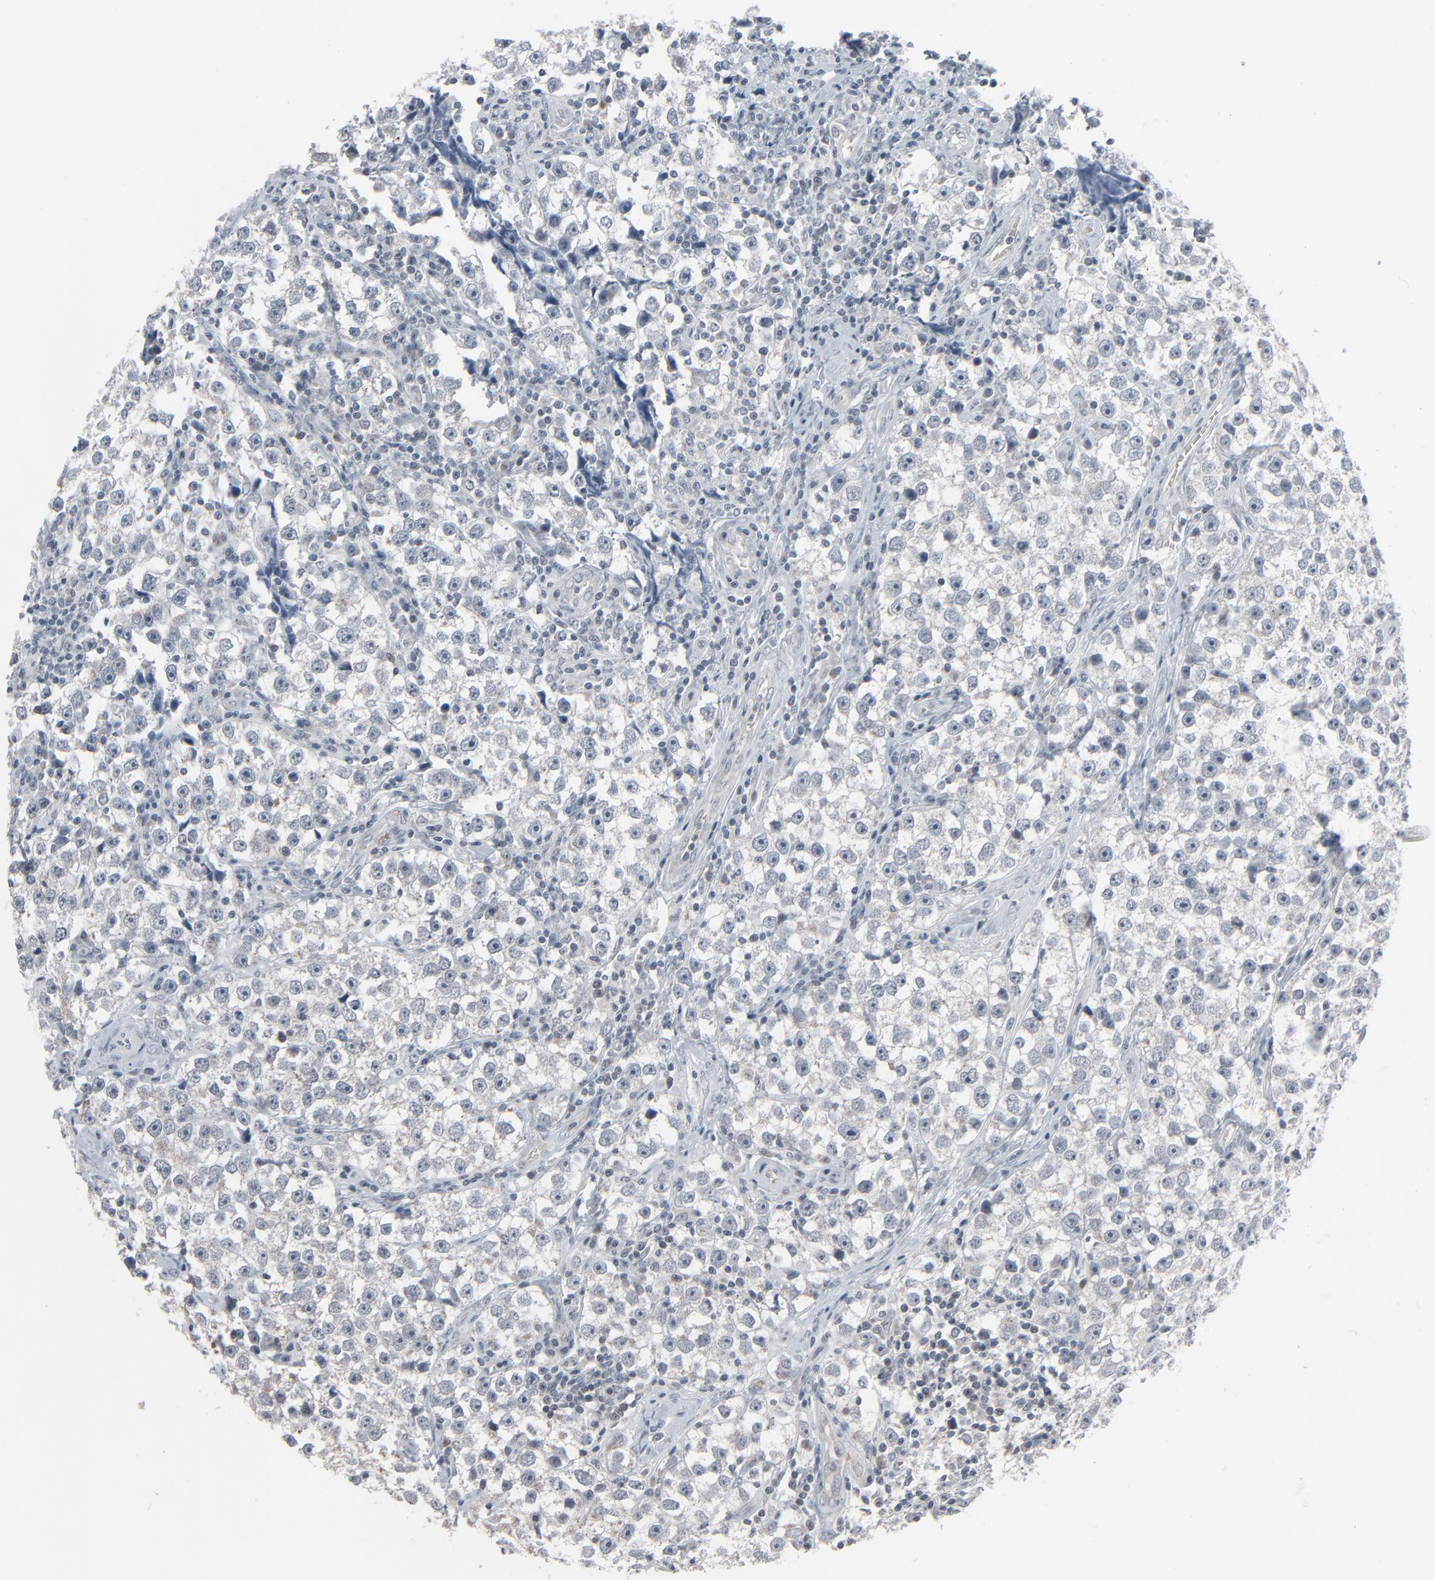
{"staining": {"intensity": "negative", "quantity": "none", "location": "none"}, "tissue": "testis cancer", "cell_type": "Tumor cells", "image_type": "cancer", "snomed": [{"axis": "morphology", "description": "Seminoma, NOS"}, {"axis": "topography", "description": "Testis"}], "caption": "DAB immunohistochemical staining of testis seminoma demonstrates no significant staining in tumor cells.", "gene": "SAGE1", "patient": {"sex": "male", "age": 32}}